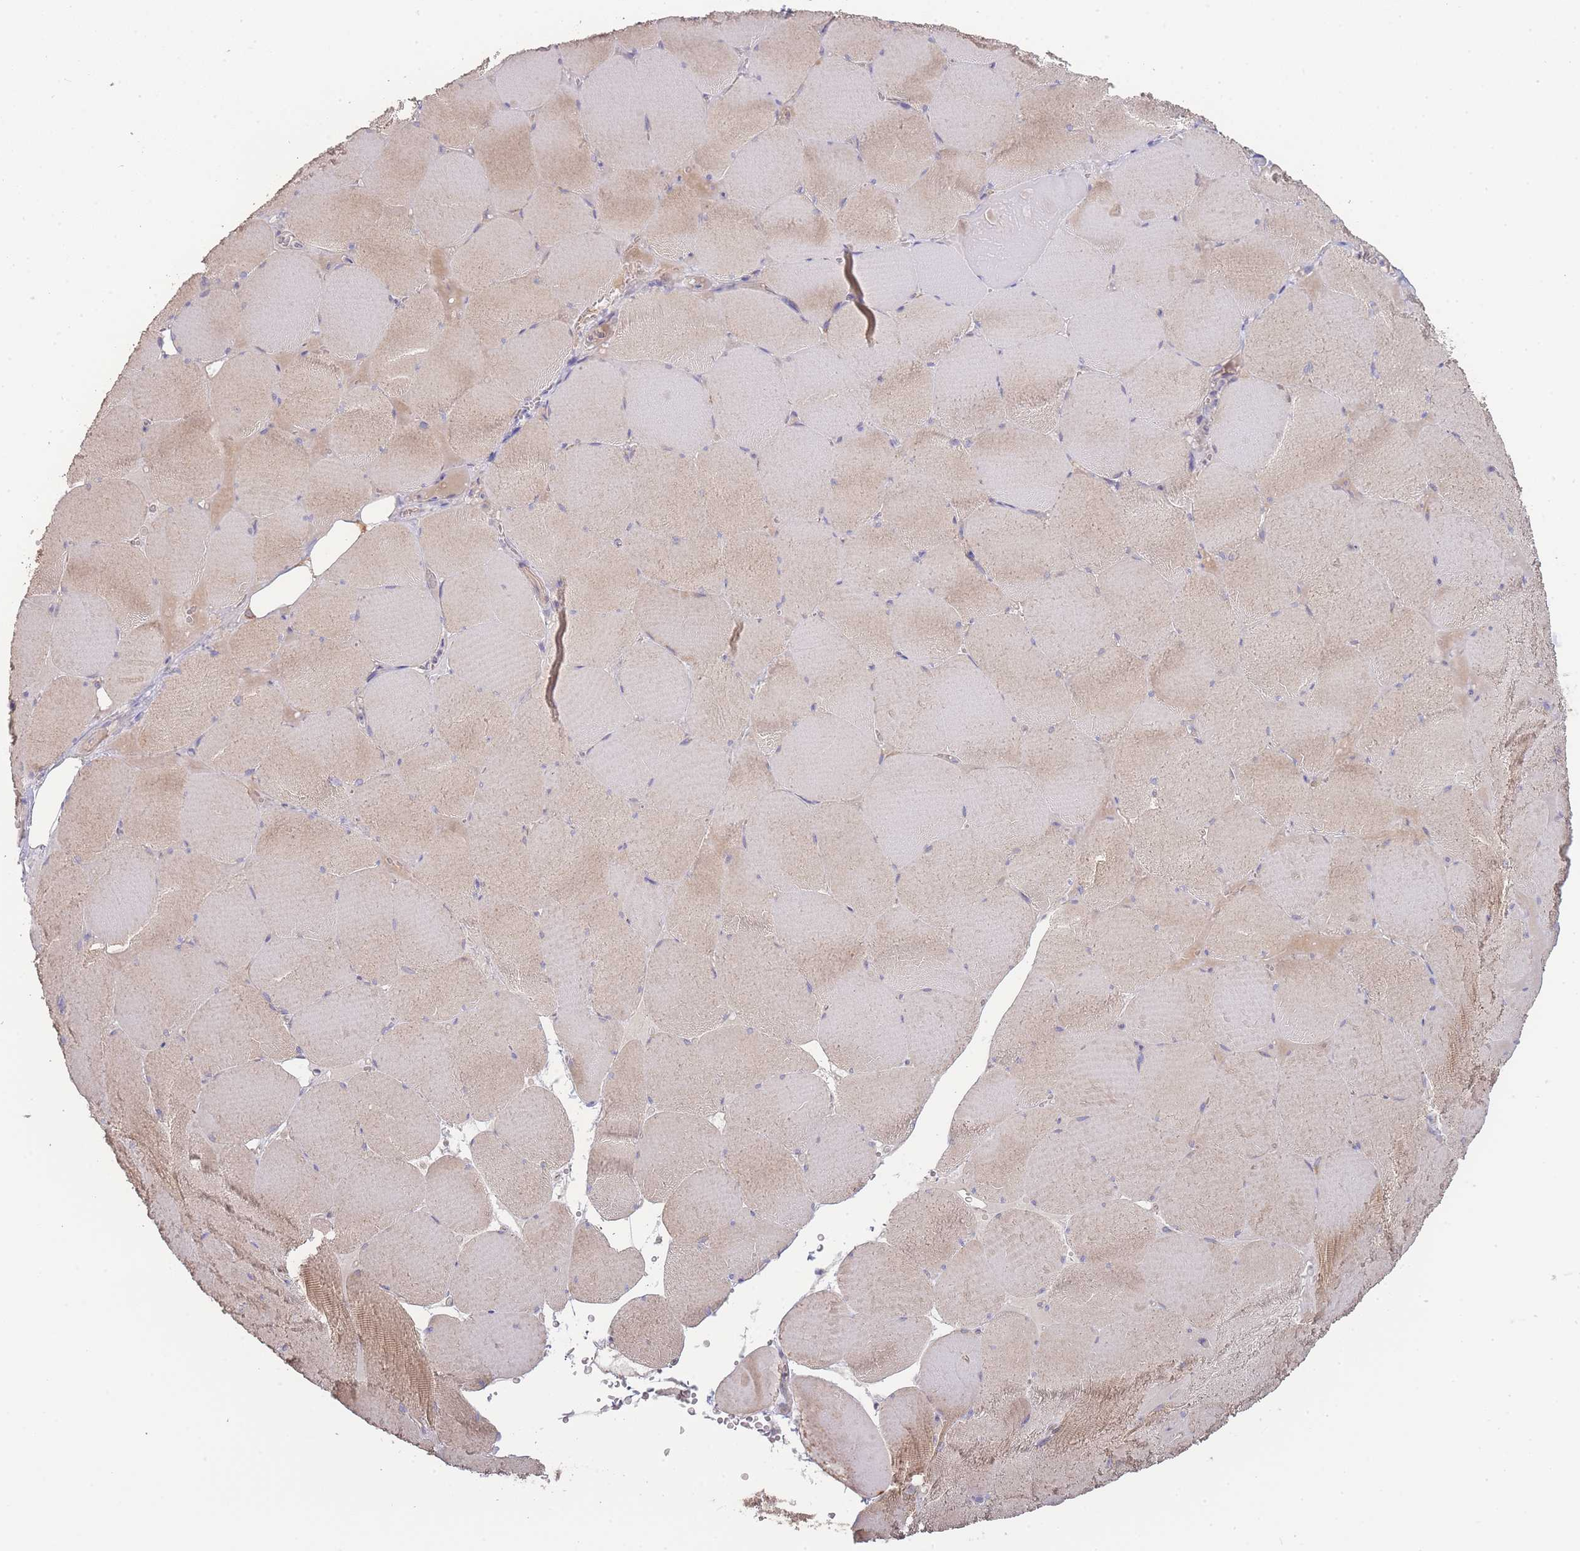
{"staining": {"intensity": "weak", "quantity": "25%-75%", "location": "cytoplasmic/membranous"}, "tissue": "skeletal muscle", "cell_type": "Myocytes", "image_type": "normal", "snomed": [{"axis": "morphology", "description": "Normal tissue, NOS"}, {"axis": "topography", "description": "Skeletal muscle"}, {"axis": "topography", "description": "Head-Neck"}], "caption": "Immunohistochemical staining of normal human skeletal muscle displays low levels of weak cytoplasmic/membranous staining in approximately 25%-75% of myocytes. (DAB (3,3'-diaminobenzidine) = brown stain, brightfield microscopy at high magnification).", "gene": "SPHKAP", "patient": {"sex": "male", "age": 66}}